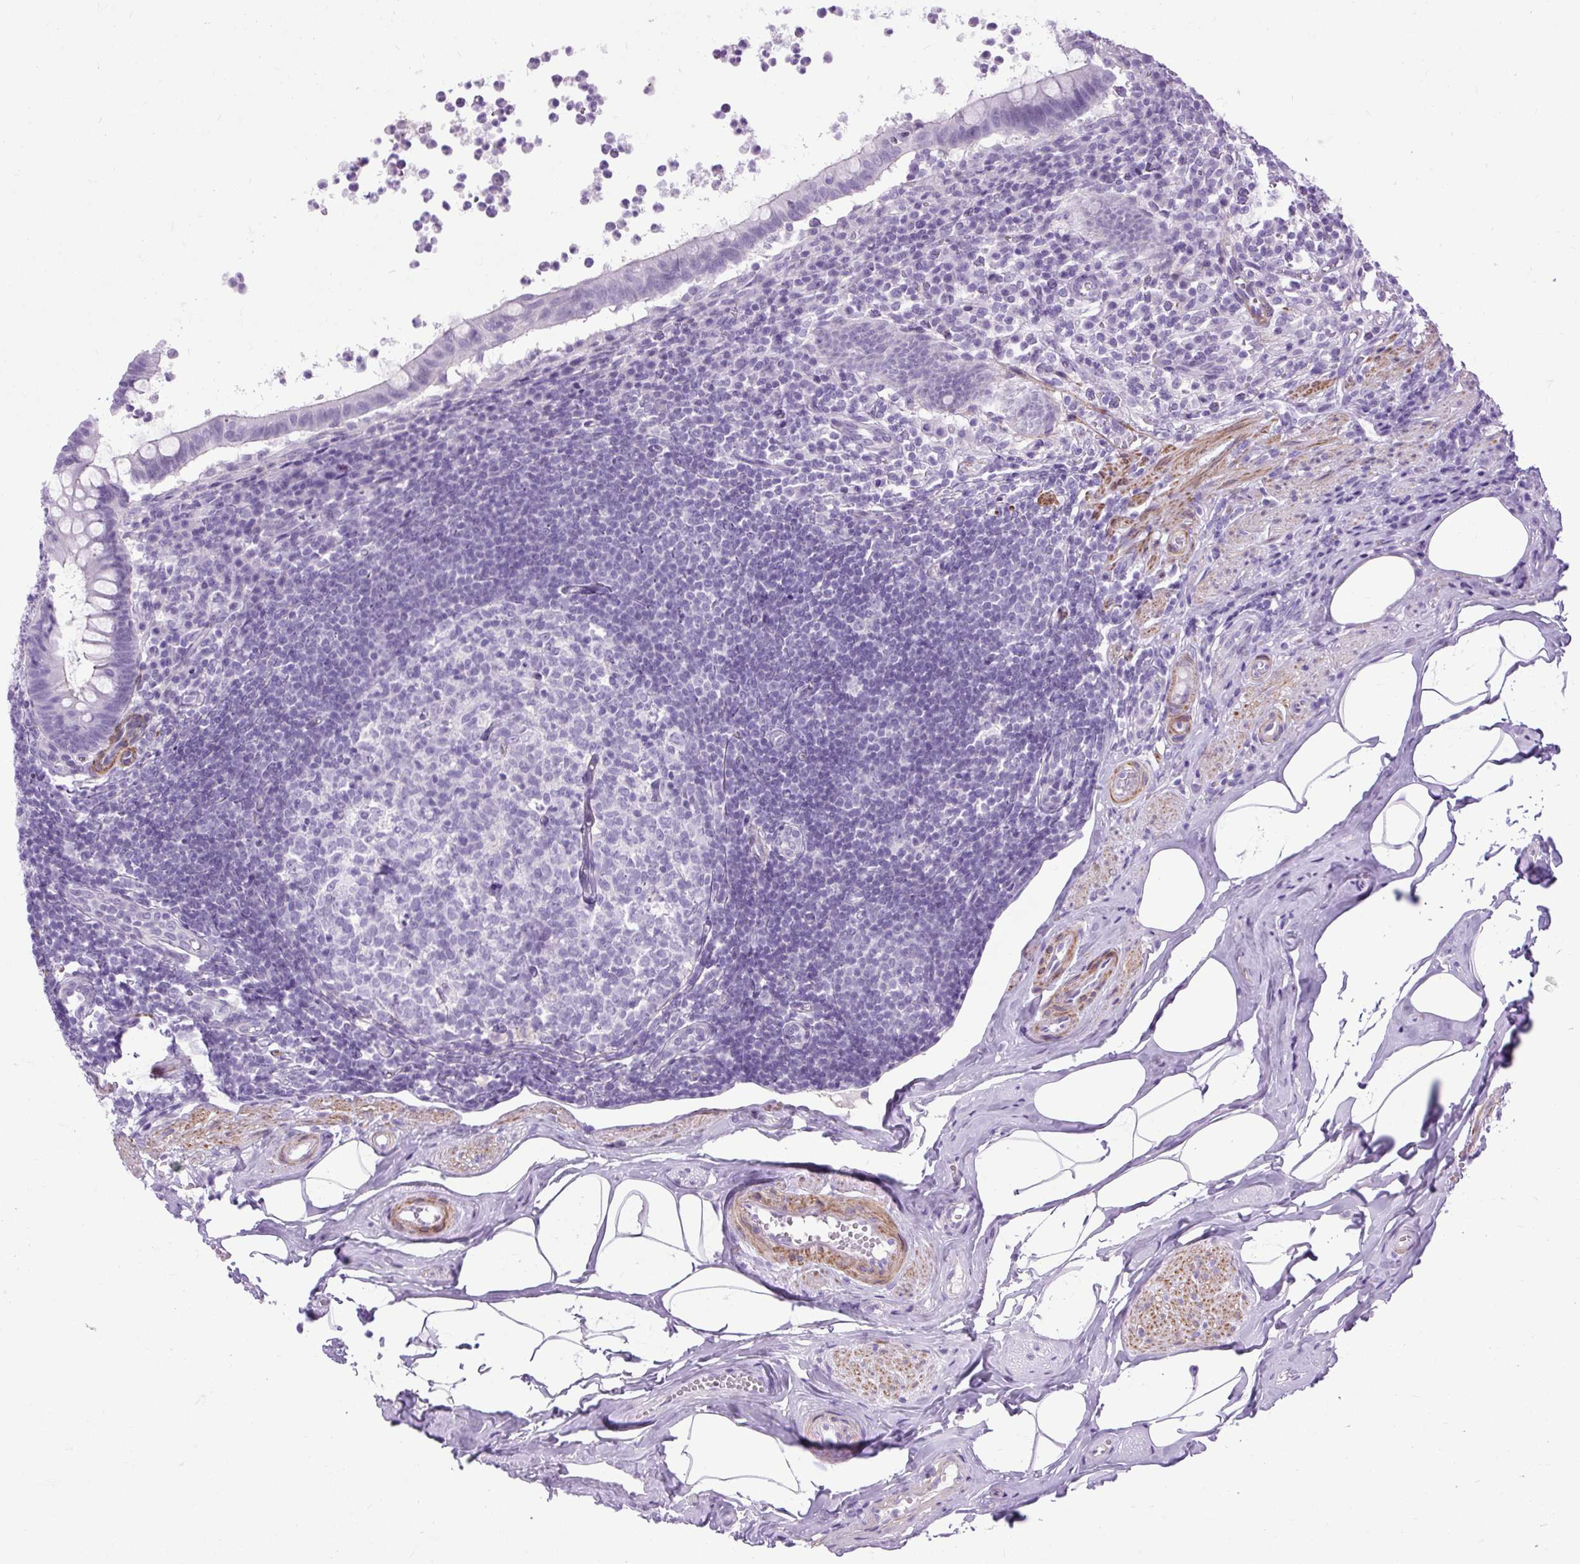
{"staining": {"intensity": "negative", "quantity": "none", "location": "none"}, "tissue": "appendix", "cell_type": "Glandular cells", "image_type": "normal", "snomed": [{"axis": "morphology", "description": "Normal tissue, NOS"}, {"axis": "topography", "description": "Appendix"}], "caption": "There is no significant staining in glandular cells of appendix.", "gene": "DPP6", "patient": {"sex": "female", "age": 56}}